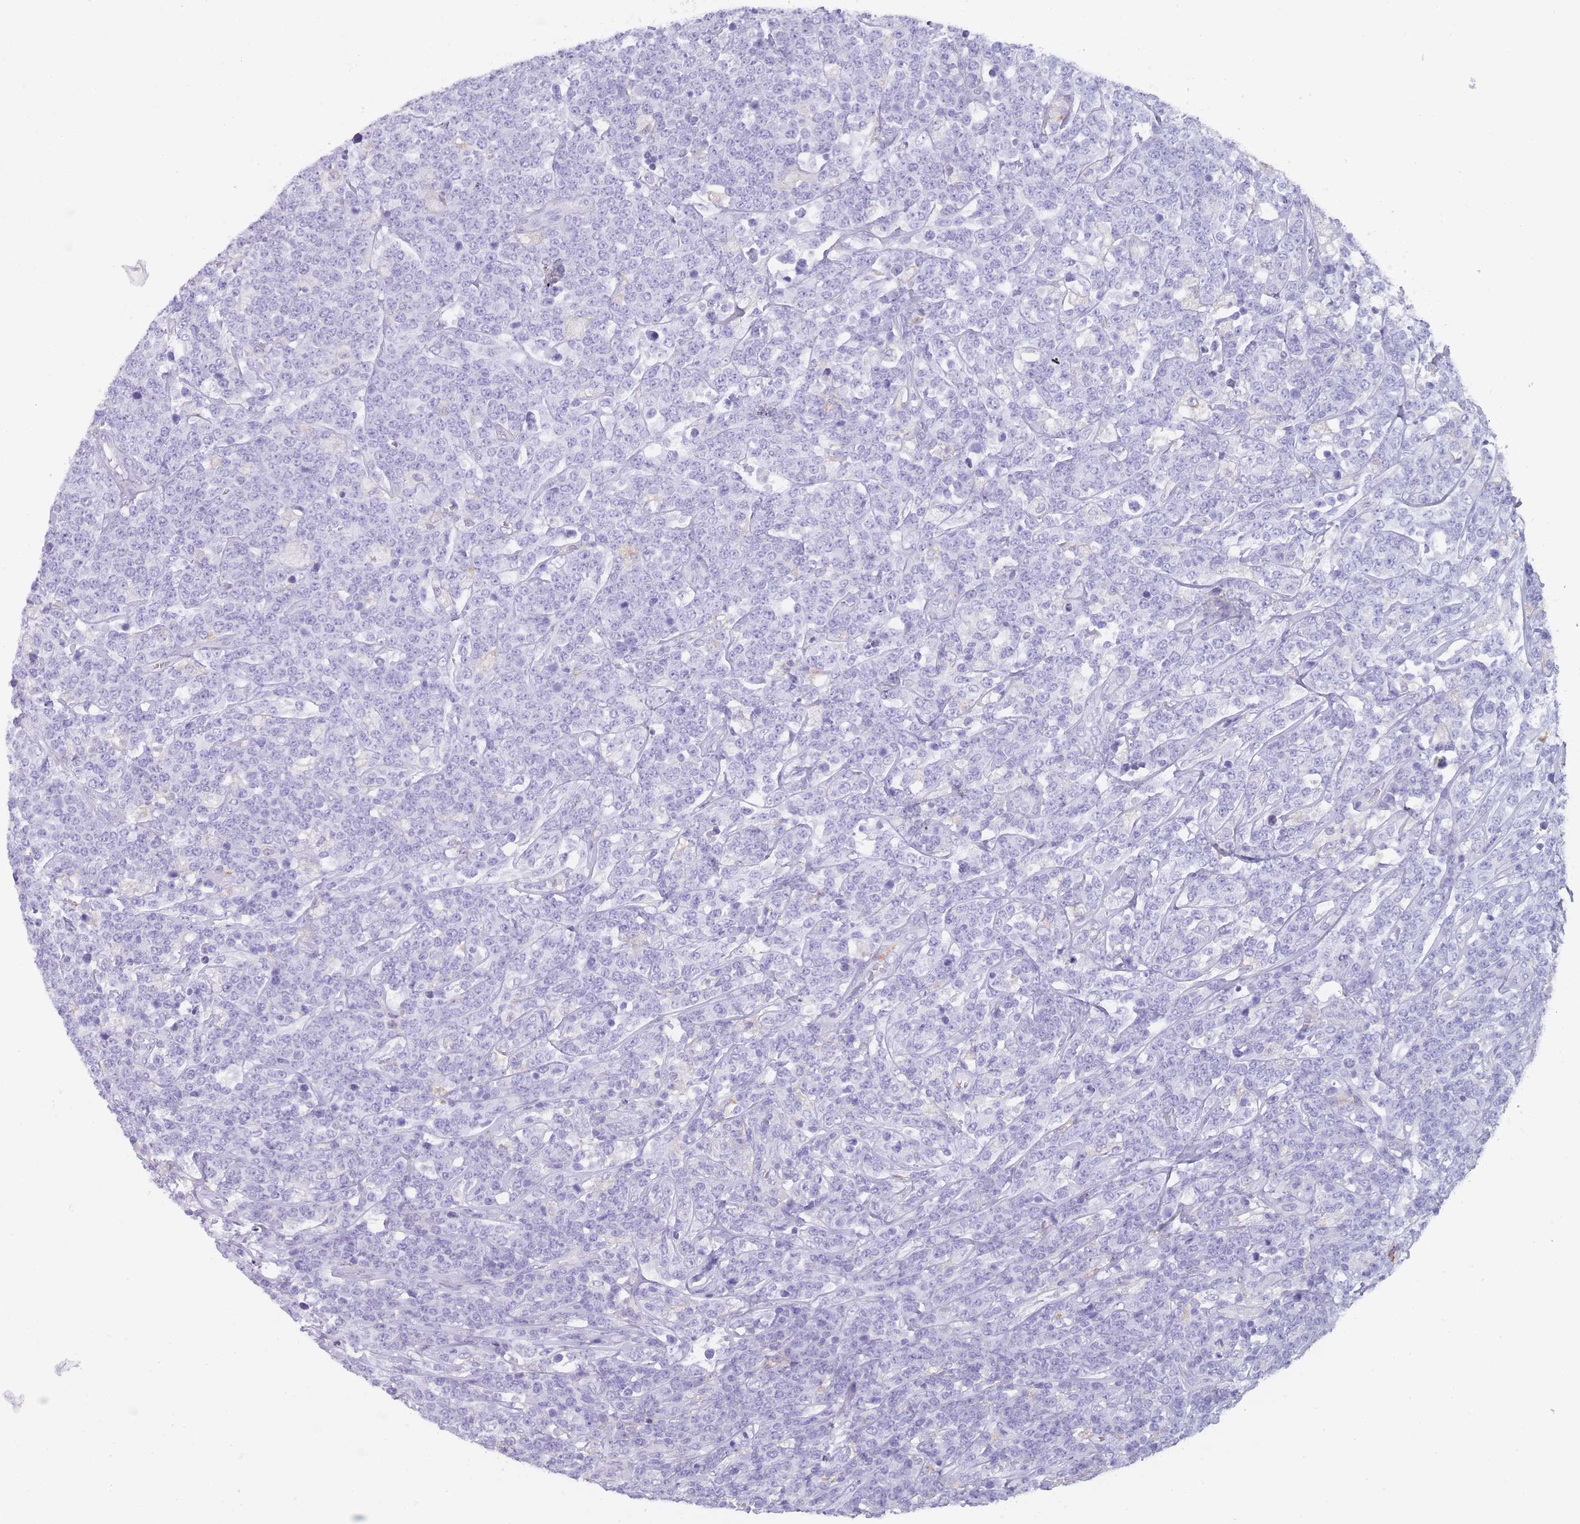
{"staining": {"intensity": "negative", "quantity": "none", "location": "none"}, "tissue": "lymphoma", "cell_type": "Tumor cells", "image_type": "cancer", "snomed": [{"axis": "morphology", "description": "Malignant lymphoma, non-Hodgkin's type, High grade"}, {"axis": "topography", "description": "Small intestine"}], "caption": "This is an immunohistochemistry (IHC) image of human malignant lymphoma, non-Hodgkin's type (high-grade). There is no staining in tumor cells.", "gene": "CR1L", "patient": {"sex": "male", "age": 8}}